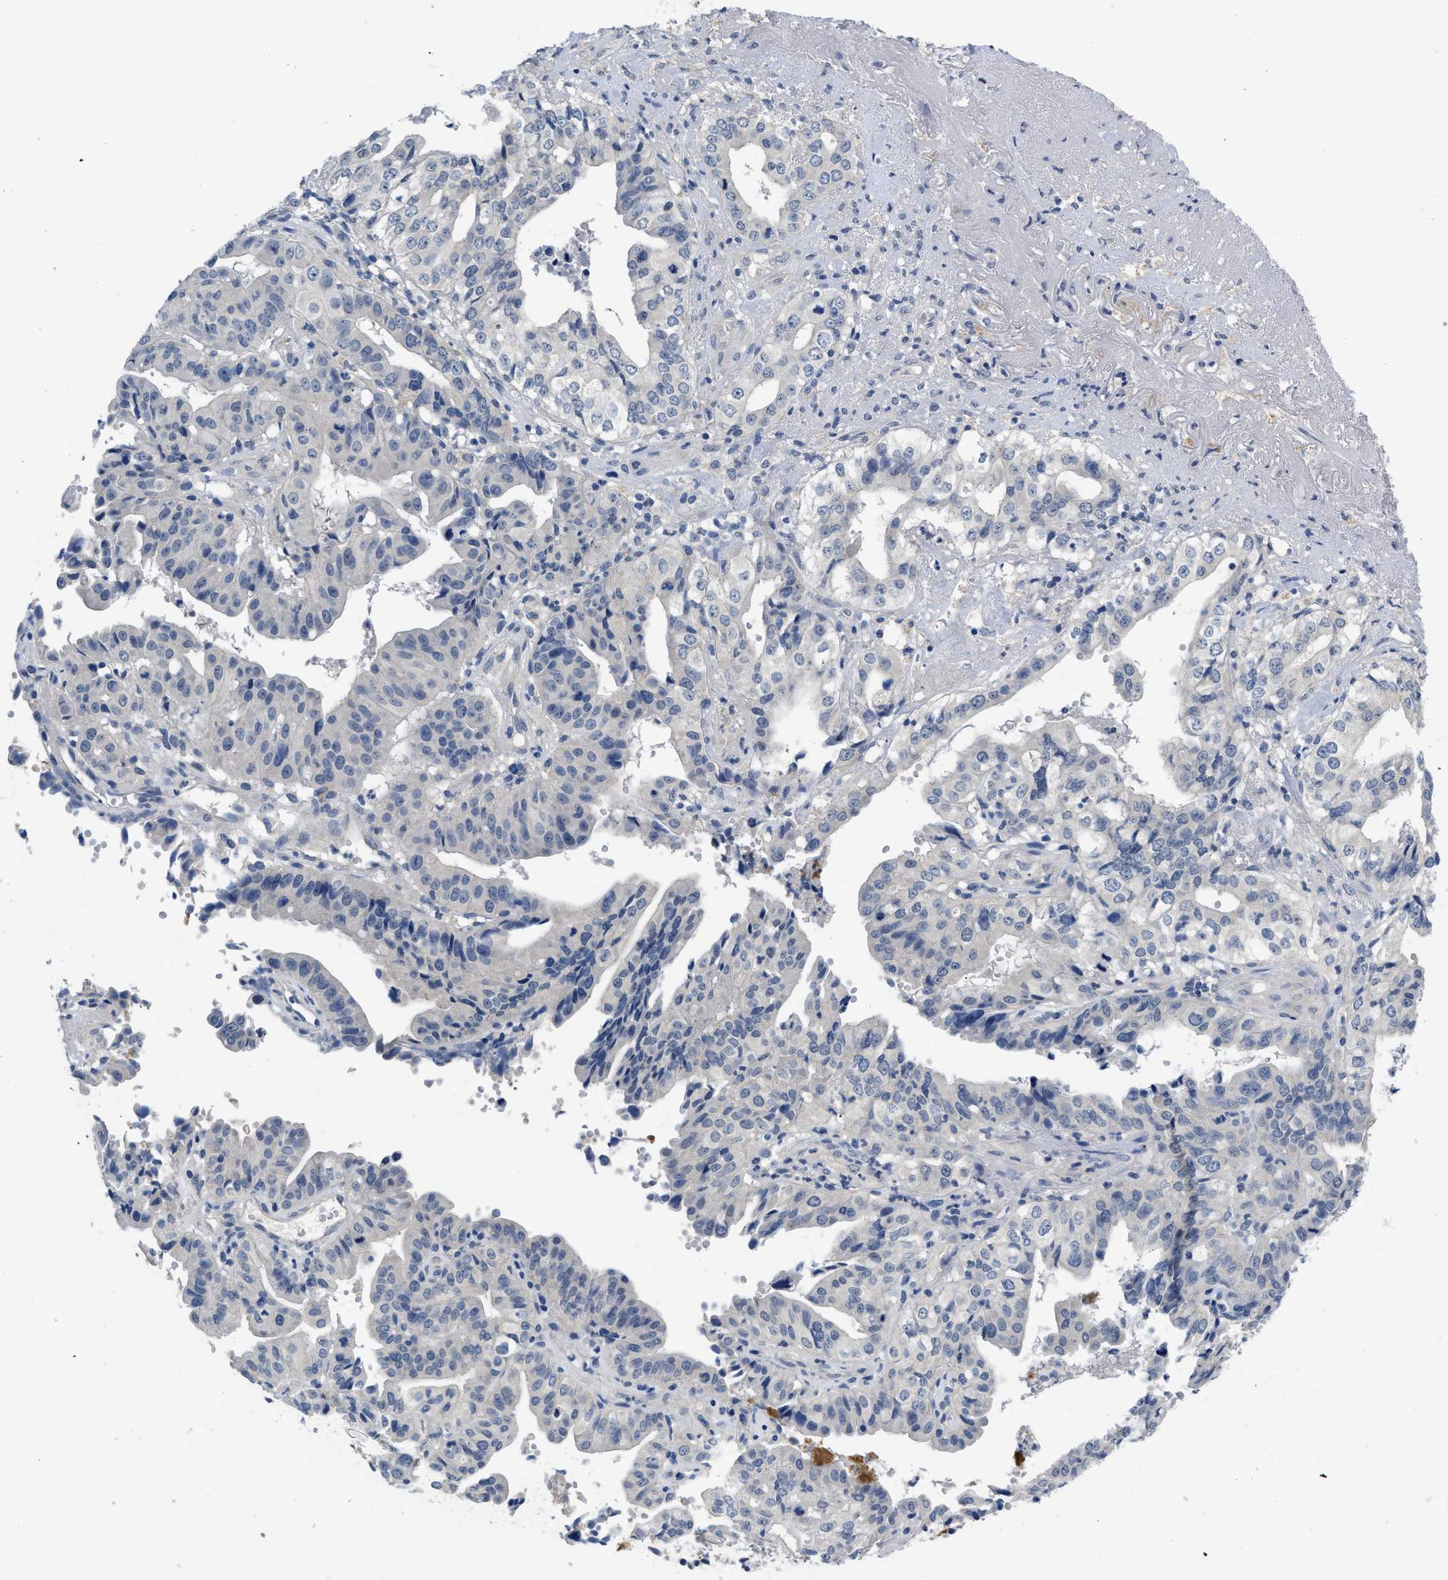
{"staining": {"intensity": "negative", "quantity": "none", "location": "none"}, "tissue": "liver cancer", "cell_type": "Tumor cells", "image_type": "cancer", "snomed": [{"axis": "morphology", "description": "Cholangiocarcinoma"}, {"axis": "topography", "description": "Liver"}], "caption": "The photomicrograph exhibits no staining of tumor cells in liver cancer (cholangiocarcinoma).", "gene": "PYY", "patient": {"sex": "female", "age": 61}}